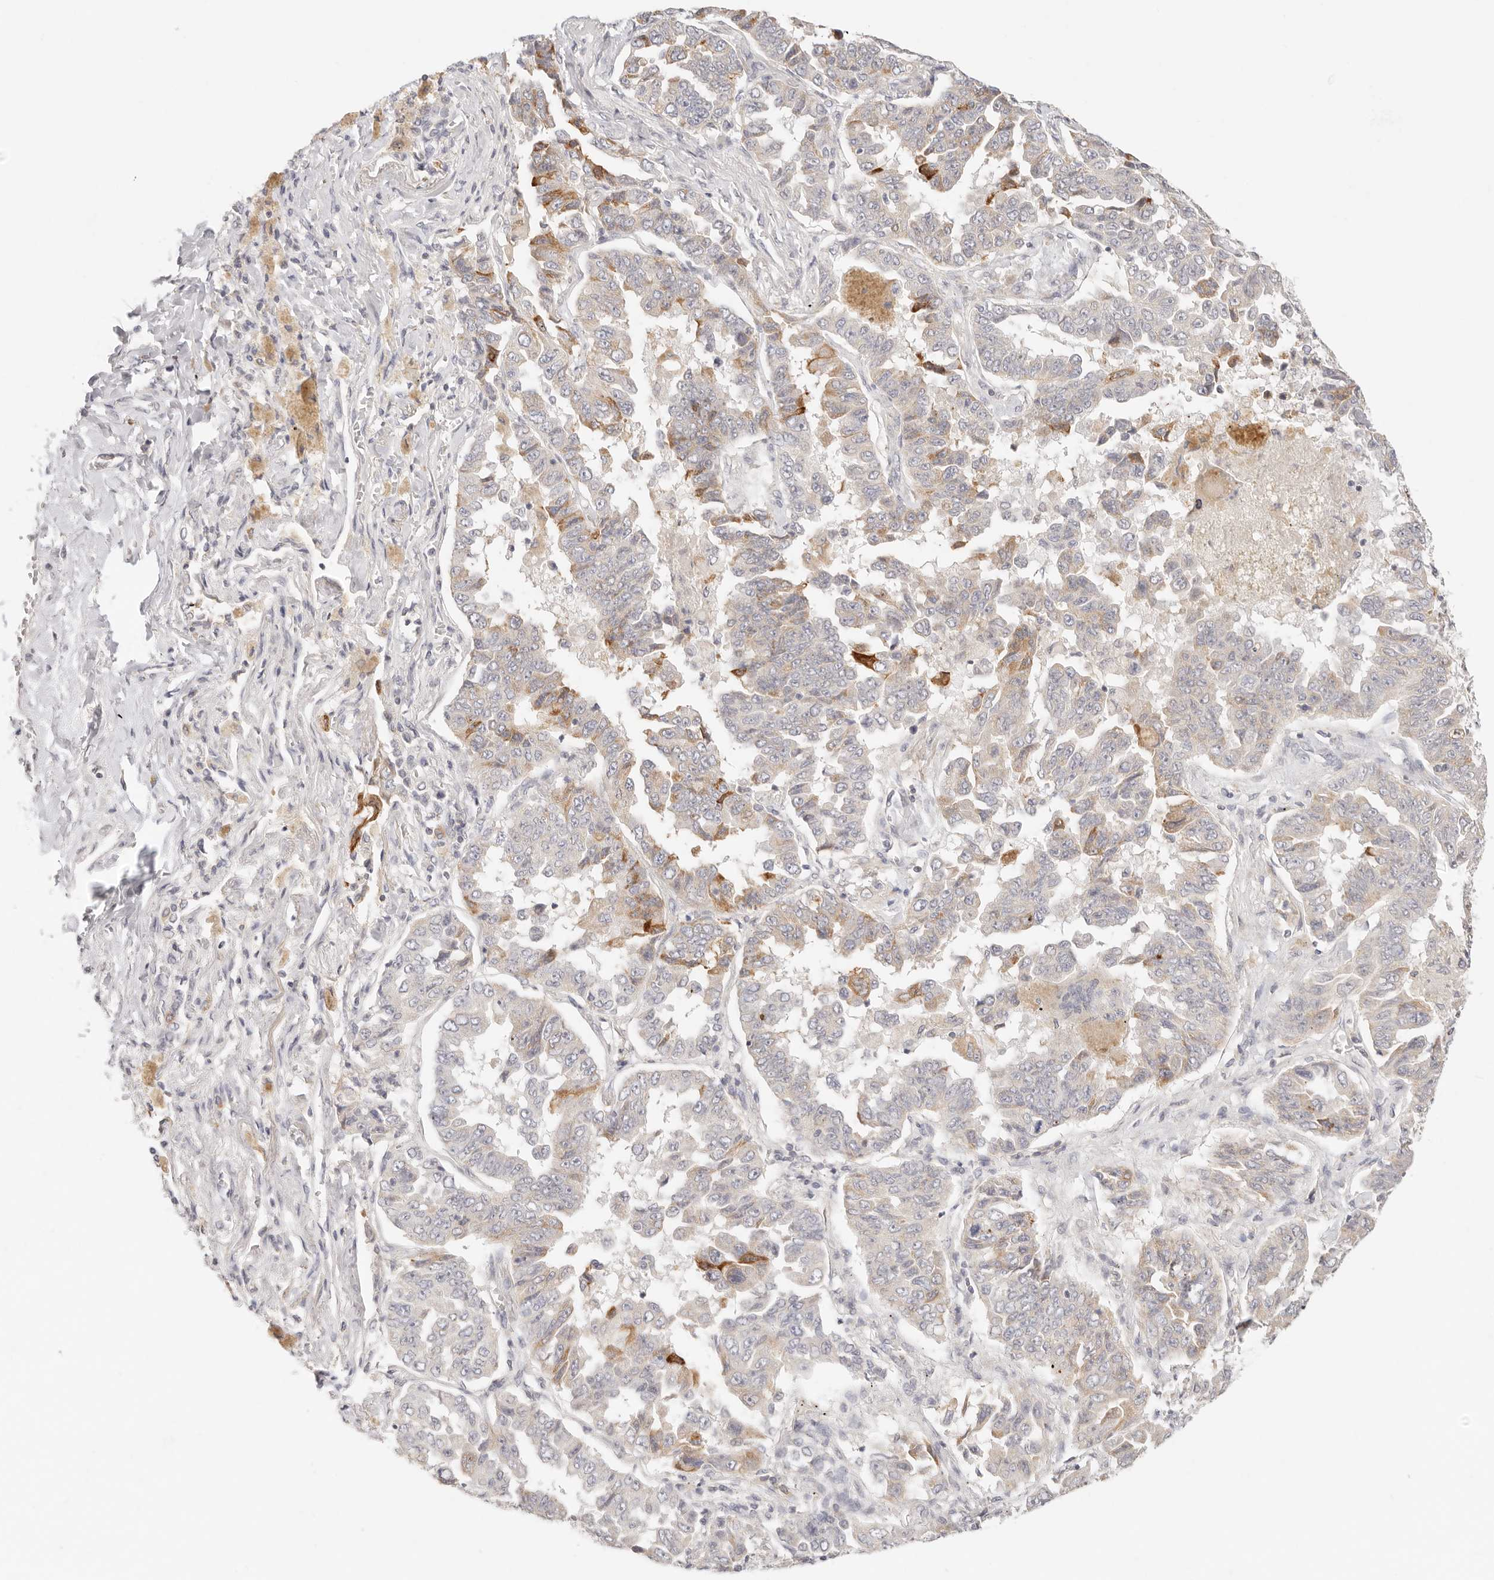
{"staining": {"intensity": "moderate", "quantity": "<25%", "location": "cytoplasmic/membranous"}, "tissue": "lung cancer", "cell_type": "Tumor cells", "image_type": "cancer", "snomed": [{"axis": "morphology", "description": "Adenocarcinoma, NOS"}, {"axis": "topography", "description": "Lung"}], "caption": "Immunohistochemical staining of lung adenocarcinoma shows low levels of moderate cytoplasmic/membranous staining in approximately <25% of tumor cells.", "gene": "GPR156", "patient": {"sex": "female", "age": 51}}